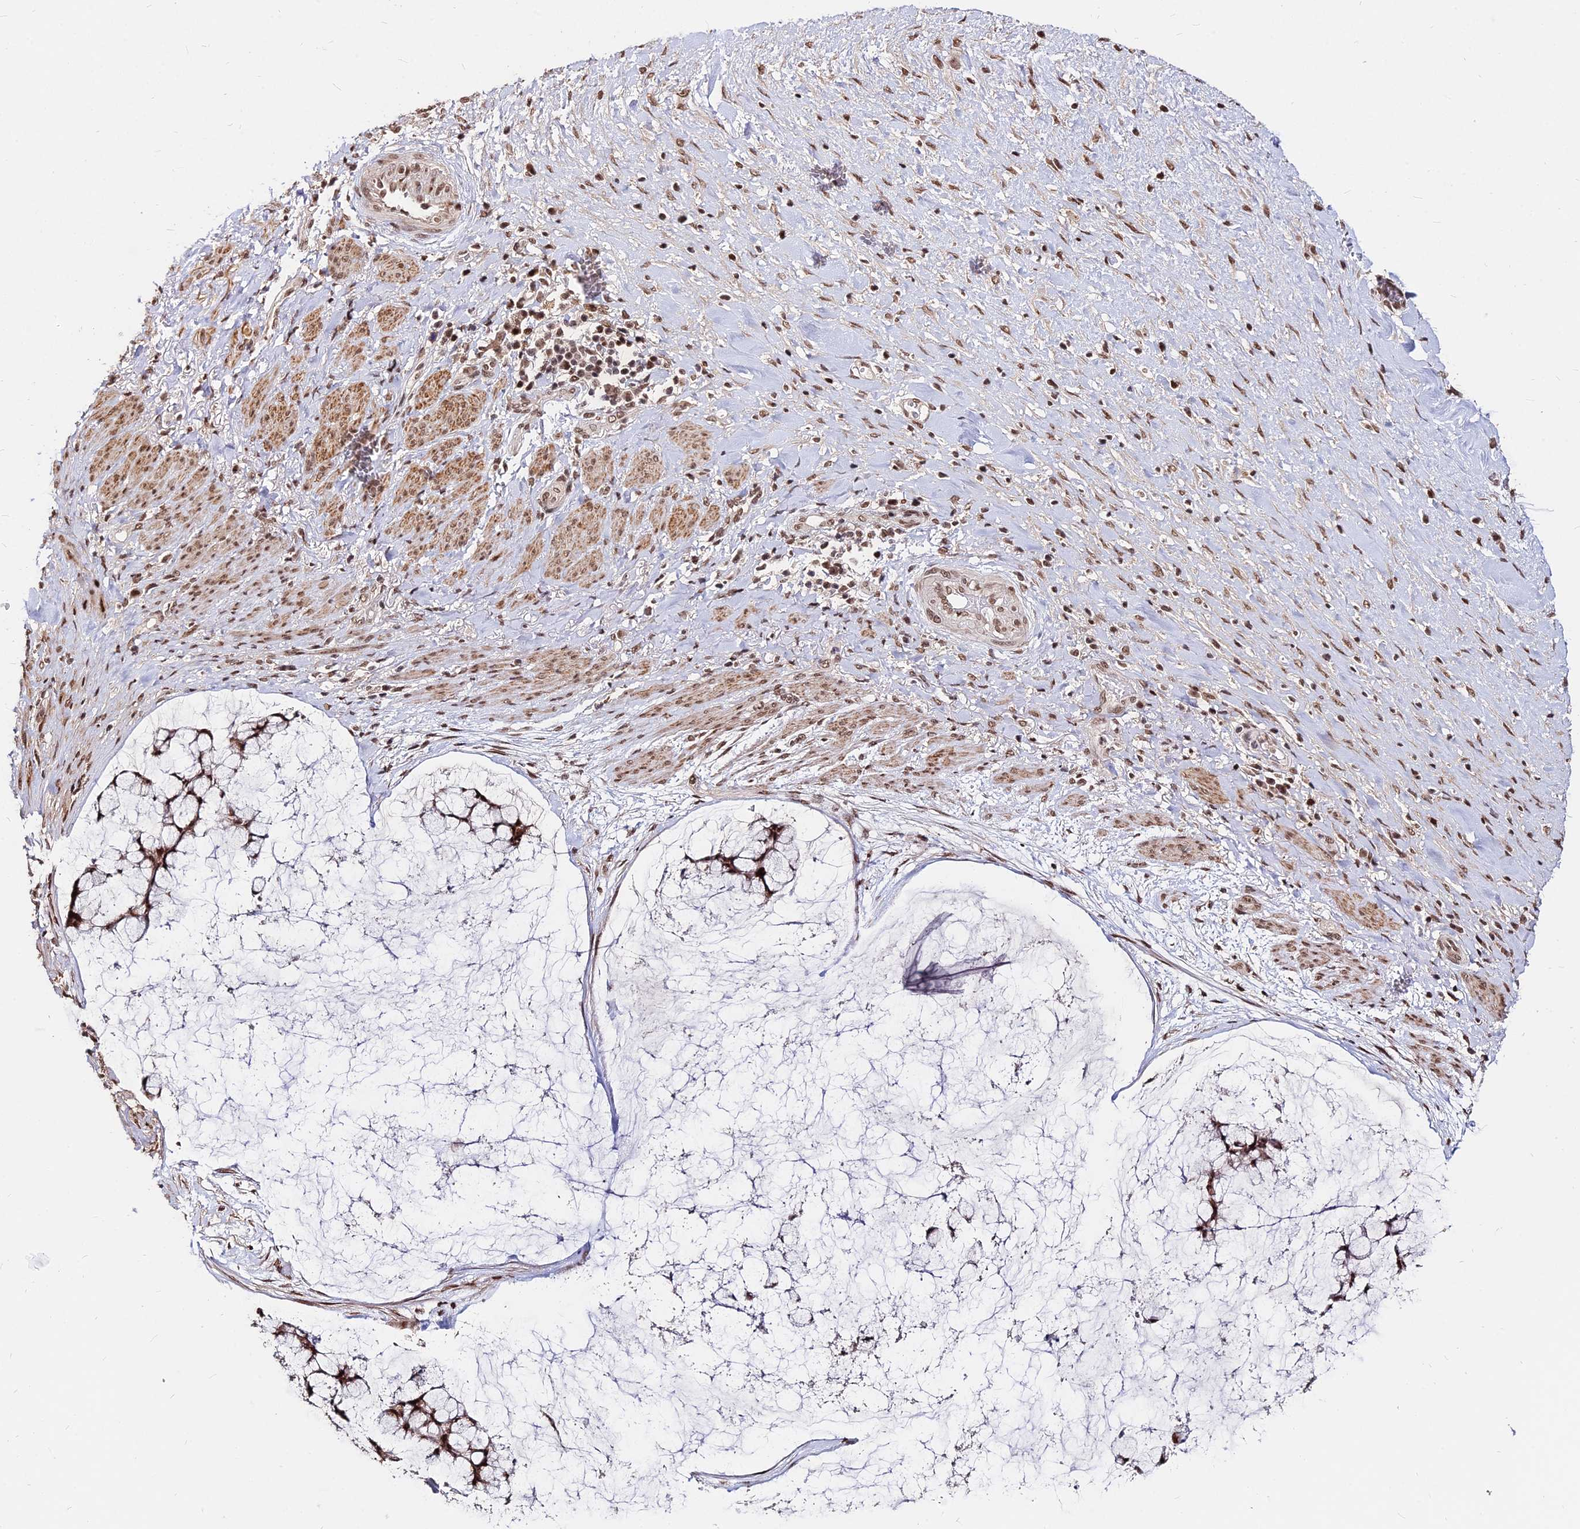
{"staining": {"intensity": "moderate", "quantity": ">75%", "location": "nuclear"}, "tissue": "ovarian cancer", "cell_type": "Tumor cells", "image_type": "cancer", "snomed": [{"axis": "morphology", "description": "Cystadenocarcinoma, mucinous, NOS"}, {"axis": "topography", "description": "Ovary"}], "caption": "High-power microscopy captured an IHC photomicrograph of ovarian cancer, revealing moderate nuclear staining in about >75% of tumor cells.", "gene": "ZBED4", "patient": {"sex": "female", "age": 42}}